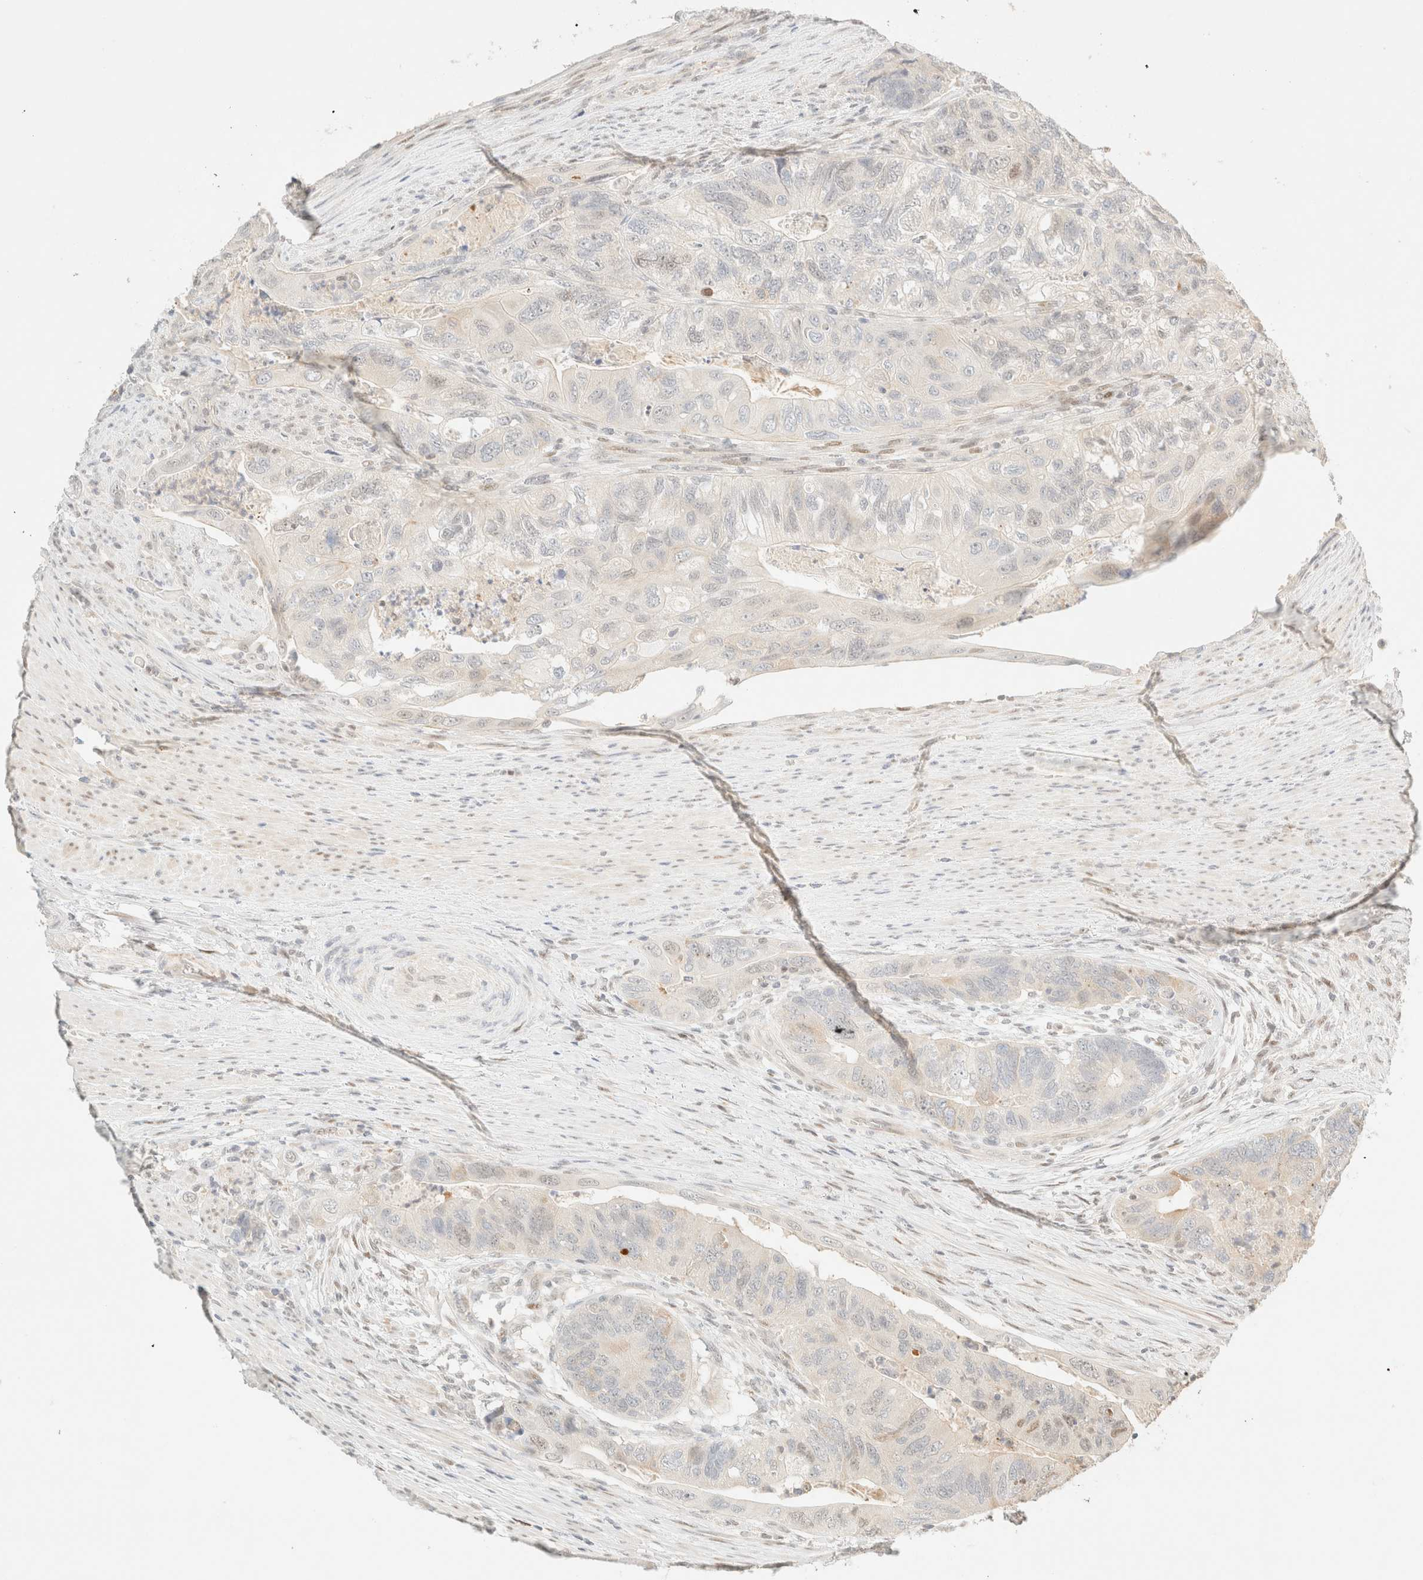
{"staining": {"intensity": "weak", "quantity": "<25%", "location": "cytoplasmic/membranous,nuclear"}, "tissue": "colorectal cancer", "cell_type": "Tumor cells", "image_type": "cancer", "snomed": [{"axis": "morphology", "description": "Adenocarcinoma, NOS"}, {"axis": "topography", "description": "Rectum"}], "caption": "Tumor cells show no significant positivity in colorectal cancer (adenocarcinoma).", "gene": "TSR1", "patient": {"sex": "male", "age": 63}}